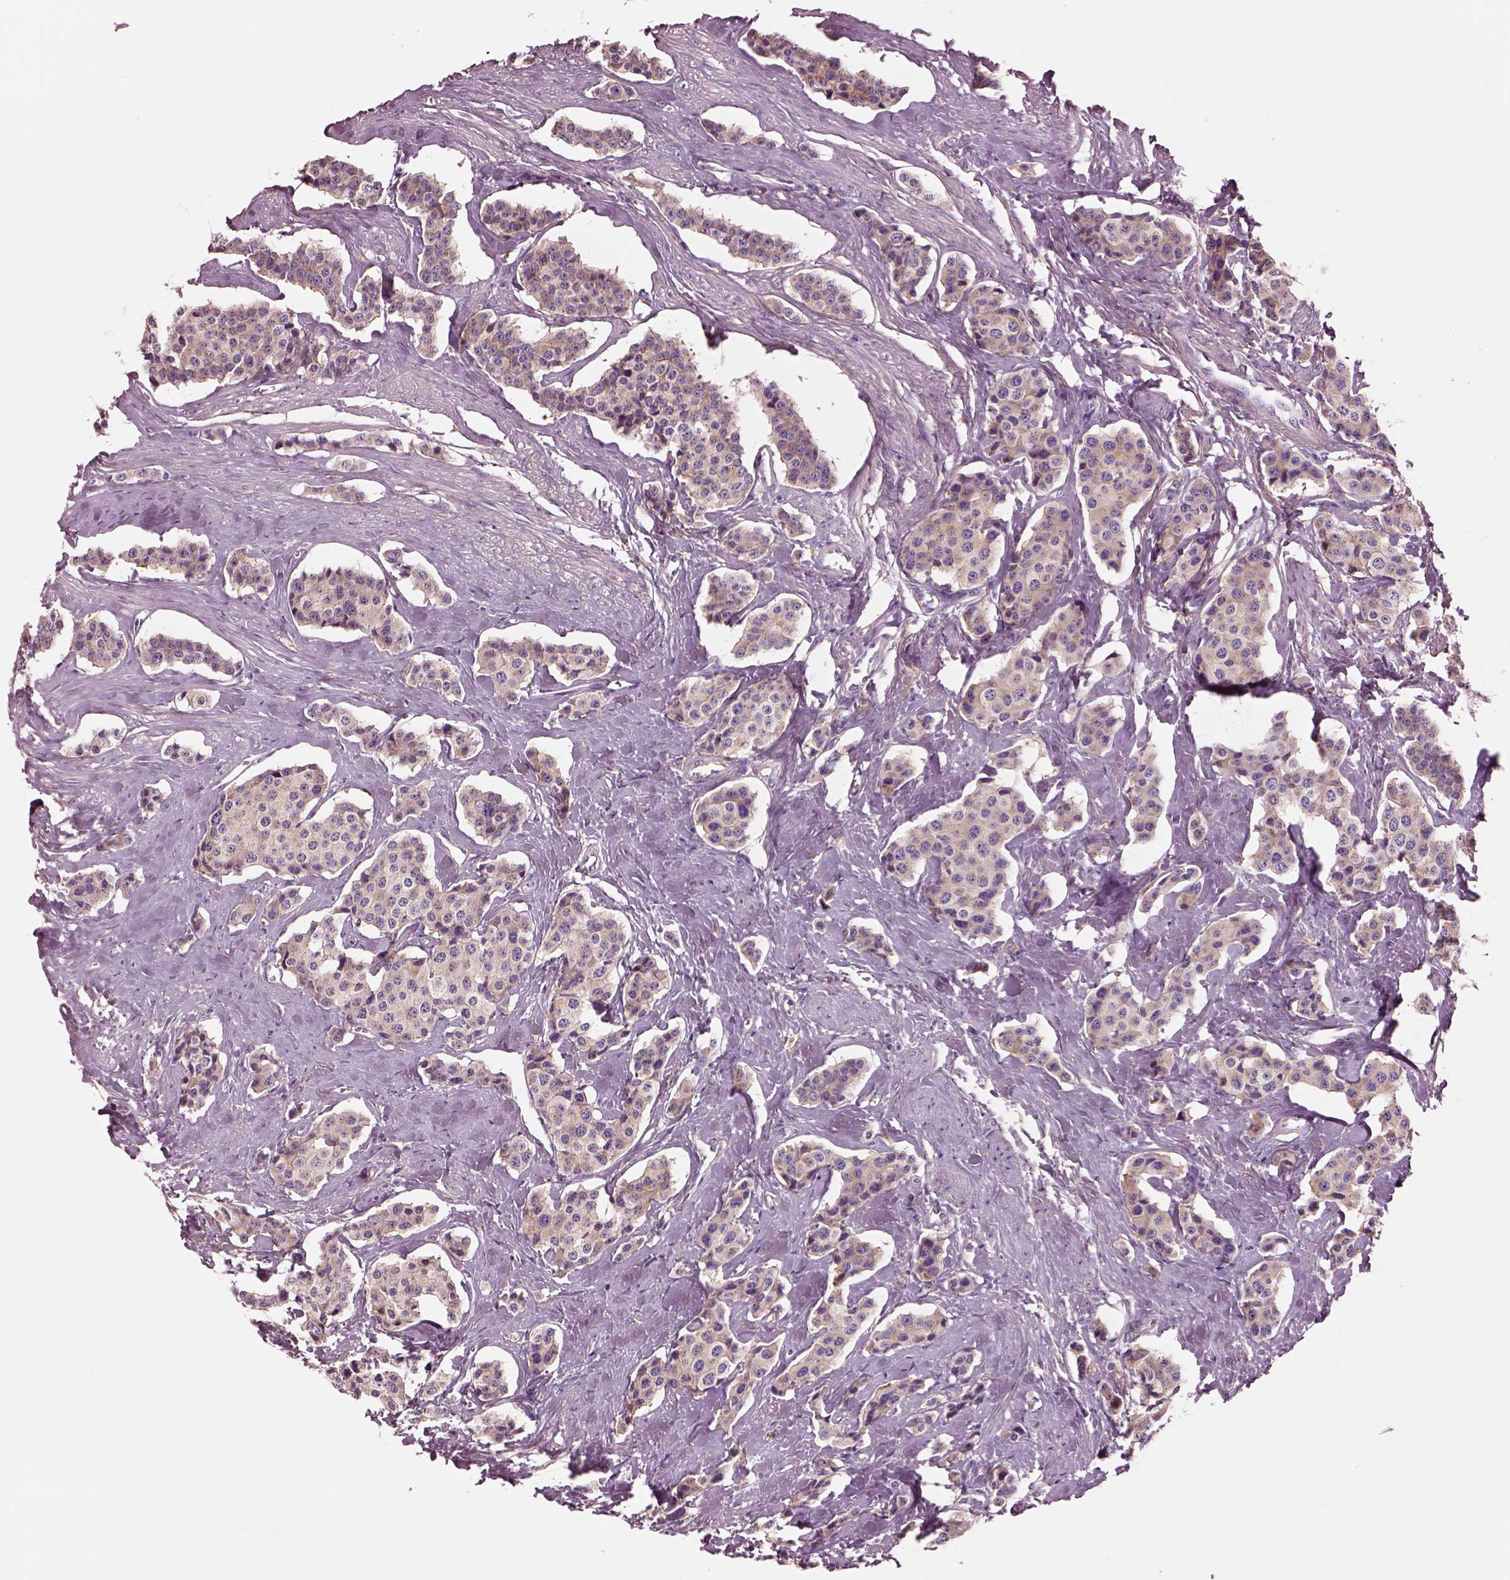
{"staining": {"intensity": "moderate", "quantity": ">75%", "location": "cytoplasmic/membranous"}, "tissue": "carcinoid", "cell_type": "Tumor cells", "image_type": "cancer", "snomed": [{"axis": "morphology", "description": "Carcinoid, malignant, NOS"}, {"axis": "topography", "description": "Small intestine"}], "caption": "This micrograph displays IHC staining of carcinoid, with medium moderate cytoplasmic/membranous expression in about >75% of tumor cells.", "gene": "SEC23A", "patient": {"sex": "female", "age": 64}}